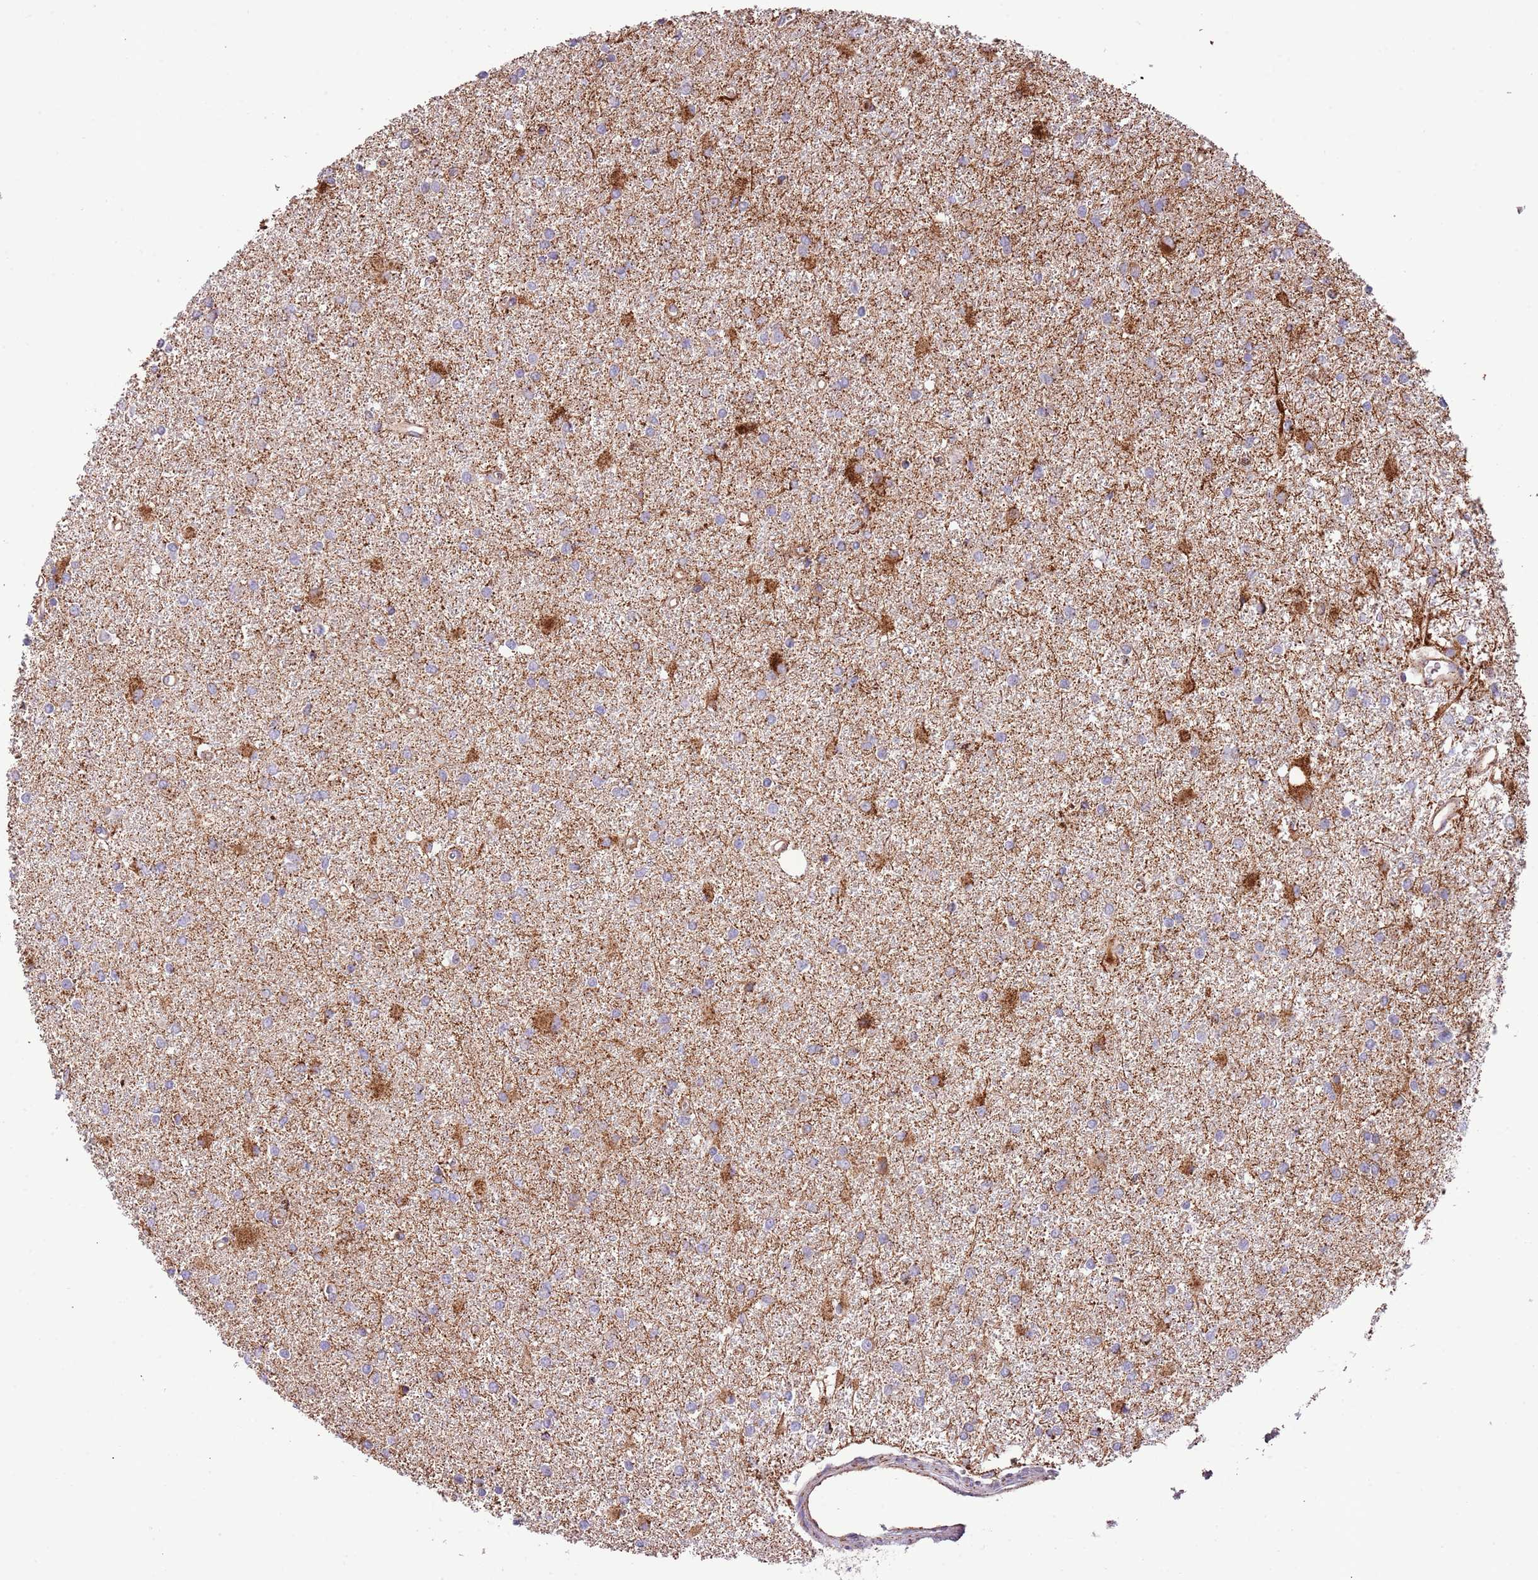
{"staining": {"intensity": "negative", "quantity": "none", "location": "none"}, "tissue": "glioma", "cell_type": "Tumor cells", "image_type": "cancer", "snomed": [{"axis": "morphology", "description": "Glioma, malignant, High grade"}, {"axis": "topography", "description": "Brain"}], "caption": "This is a micrograph of immunohistochemistry (IHC) staining of glioma, which shows no staining in tumor cells.", "gene": "DOCK6", "patient": {"sex": "female", "age": 50}}